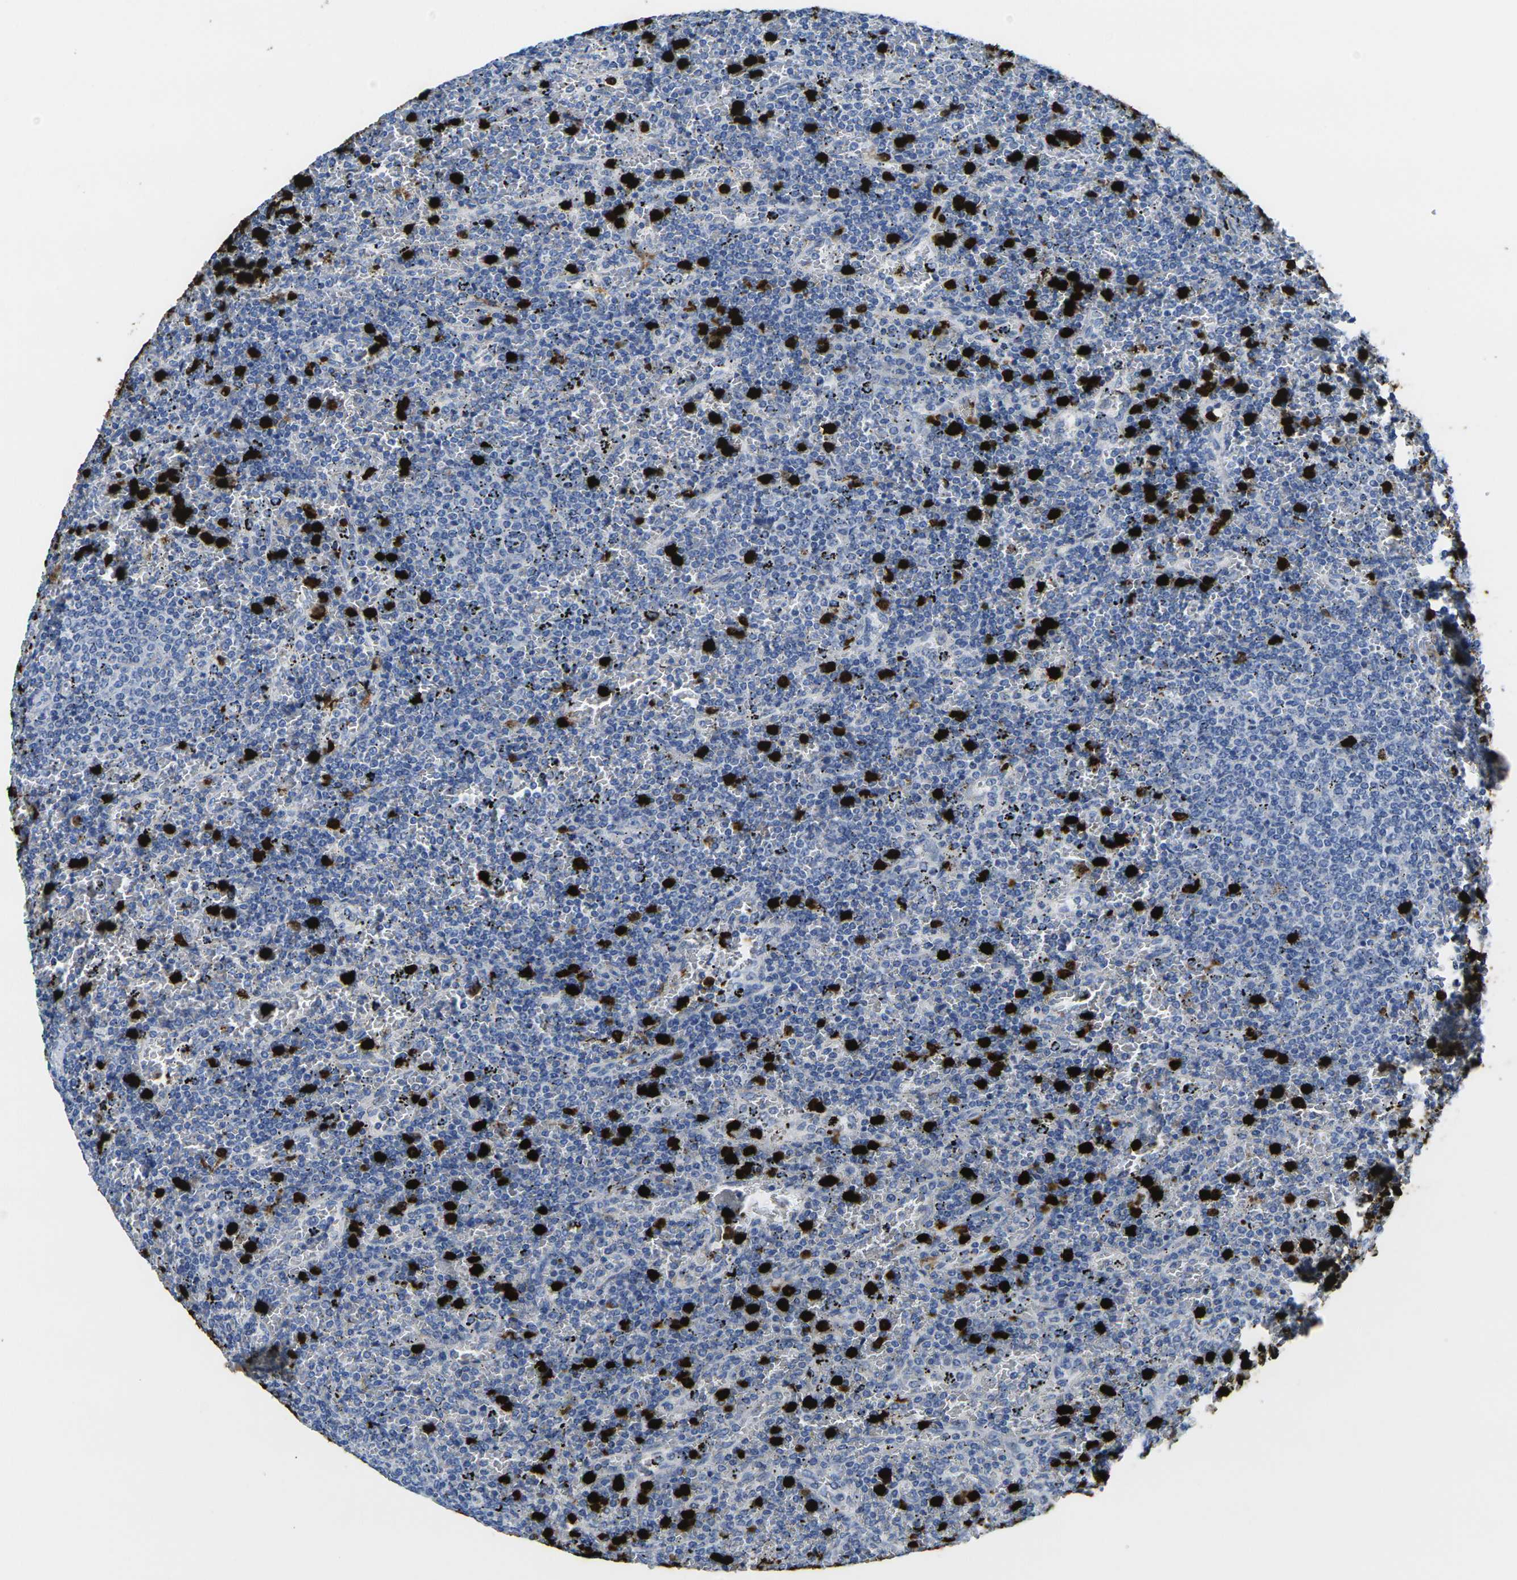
{"staining": {"intensity": "negative", "quantity": "none", "location": "none"}, "tissue": "lymphoma", "cell_type": "Tumor cells", "image_type": "cancer", "snomed": [{"axis": "morphology", "description": "Malignant lymphoma, non-Hodgkin's type, Low grade"}, {"axis": "topography", "description": "Spleen"}], "caption": "There is no significant staining in tumor cells of lymphoma.", "gene": "S100A9", "patient": {"sex": "female", "age": 77}}